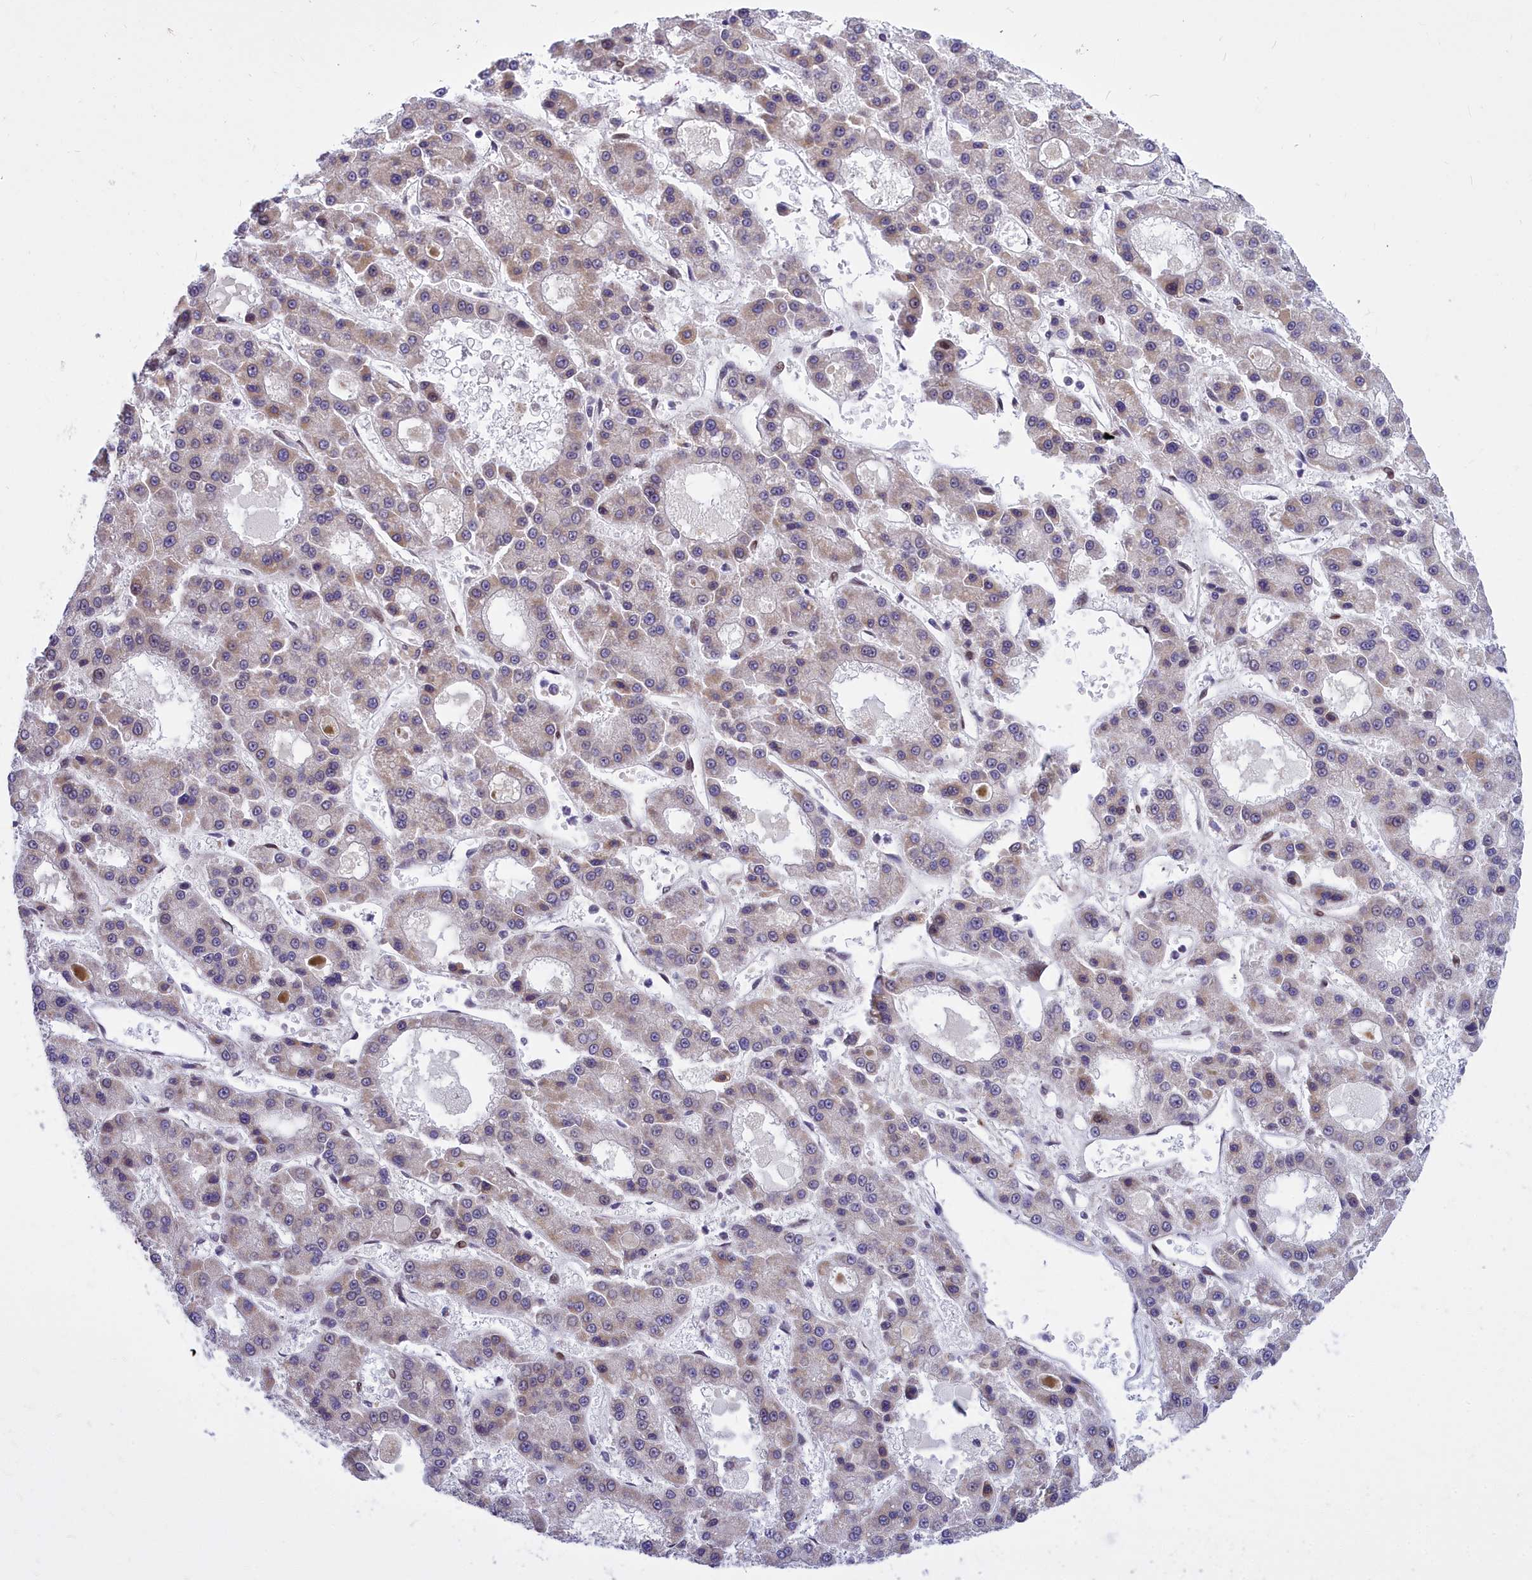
{"staining": {"intensity": "moderate", "quantity": "25%-75%", "location": "cytoplasmic/membranous"}, "tissue": "liver cancer", "cell_type": "Tumor cells", "image_type": "cancer", "snomed": [{"axis": "morphology", "description": "Carcinoma, Hepatocellular, NOS"}, {"axis": "topography", "description": "Liver"}], "caption": "The micrograph demonstrates a brown stain indicating the presence of a protein in the cytoplasmic/membranous of tumor cells in liver hepatocellular carcinoma.", "gene": "ABCB8", "patient": {"sex": "male", "age": 70}}